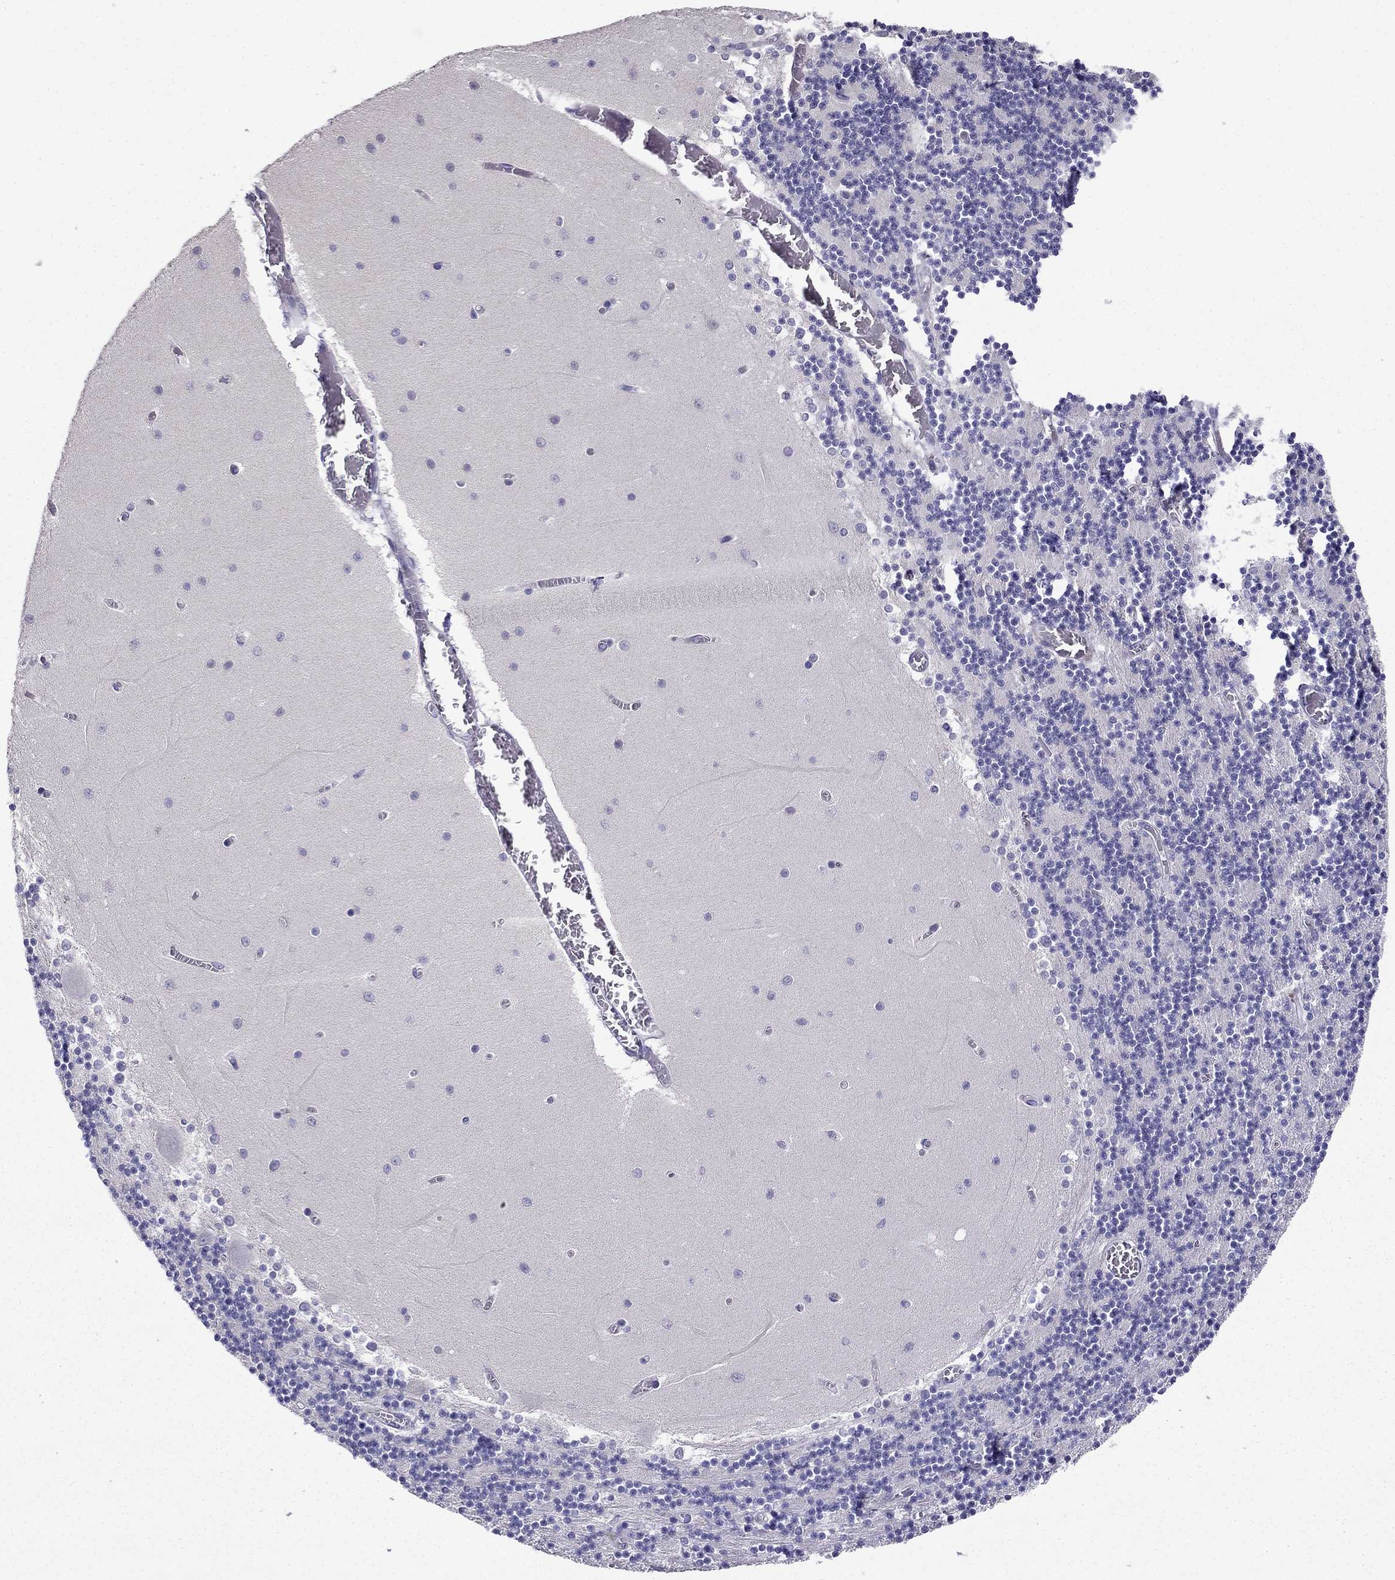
{"staining": {"intensity": "negative", "quantity": "none", "location": "none"}, "tissue": "cerebellum", "cell_type": "Cells in granular layer", "image_type": "normal", "snomed": [{"axis": "morphology", "description": "Normal tissue, NOS"}, {"axis": "topography", "description": "Cerebellum"}], "caption": "IHC histopathology image of normal cerebellum stained for a protein (brown), which demonstrates no expression in cells in granular layer. (Immunohistochemistry (ihc), brightfield microscopy, high magnification).", "gene": "SCNN1D", "patient": {"sex": "female", "age": 28}}